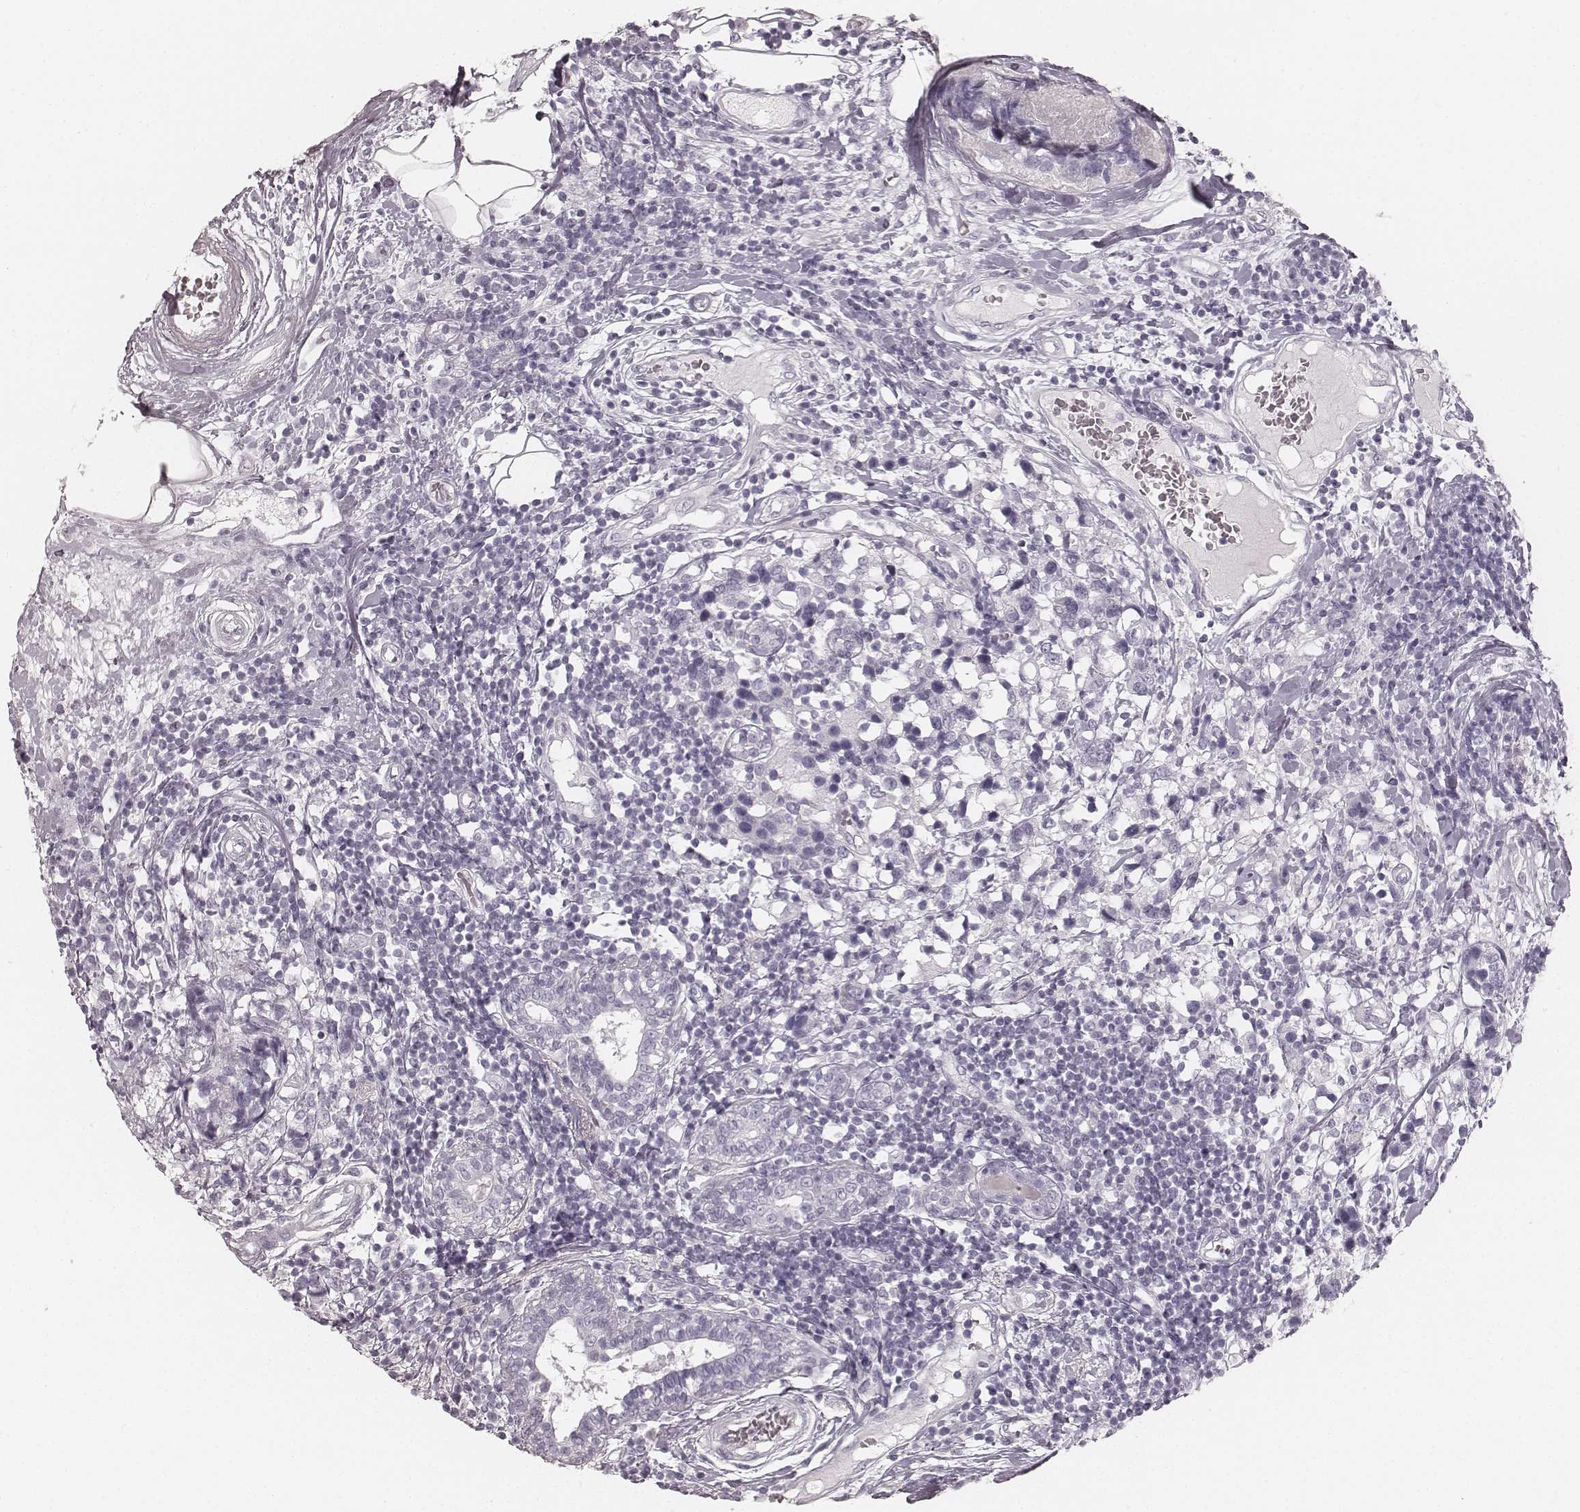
{"staining": {"intensity": "negative", "quantity": "none", "location": "none"}, "tissue": "breast cancer", "cell_type": "Tumor cells", "image_type": "cancer", "snomed": [{"axis": "morphology", "description": "Lobular carcinoma"}, {"axis": "topography", "description": "Breast"}], "caption": "IHC image of neoplastic tissue: human breast lobular carcinoma stained with DAB displays no significant protein staining in tumor cells. (Brightfield microscopy of DAB (3,3'-diaminobenzidine) IHC at high magnification).", "gene": "KRT34", "patient": {"sex": "female", "age": 59}}